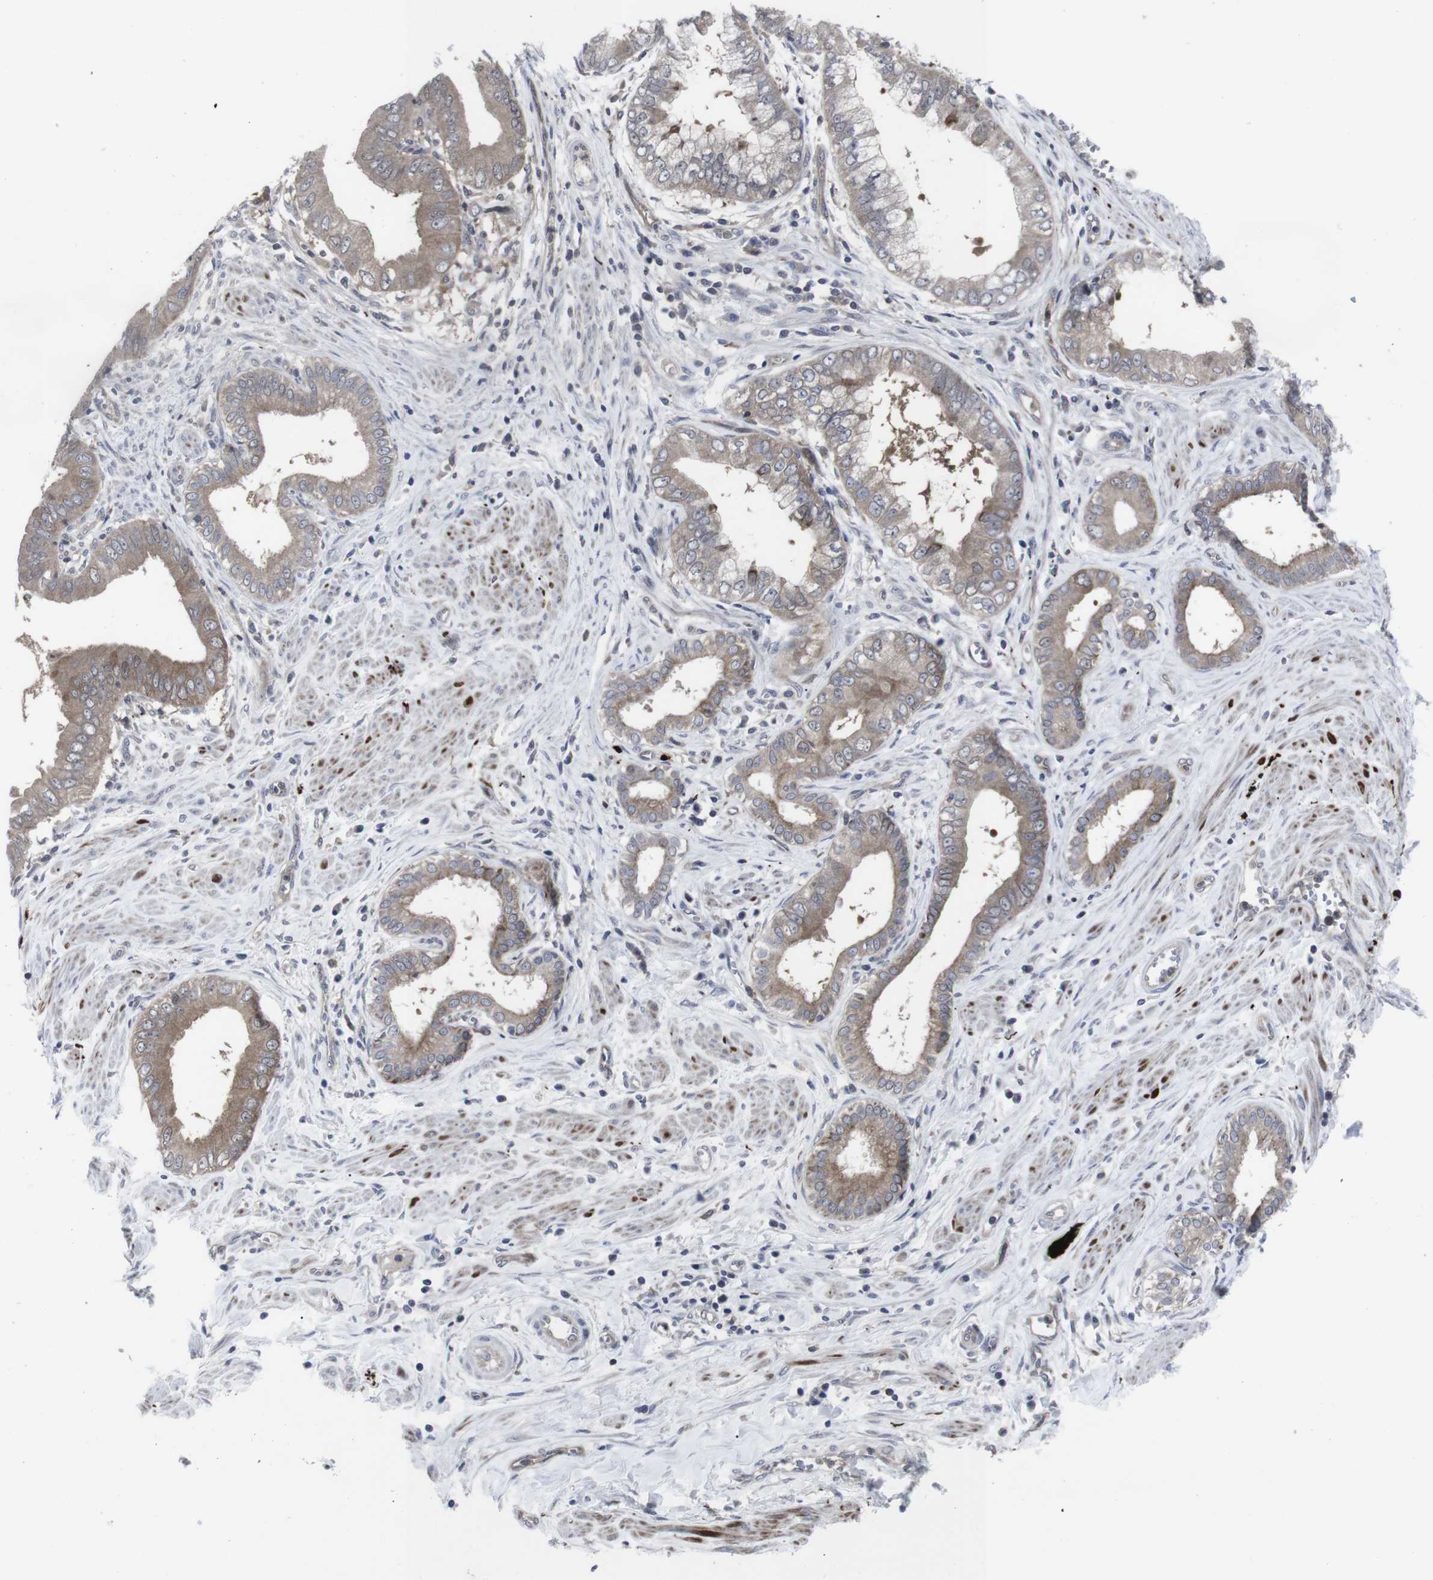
{"staining": {"intensity": "moderate", "quantity": ">75%", "location": "cytoplasmic/membranous"}, "tissue": "pancreatic cancer", "cell_type": "Tumor cells", "image_type": "cancer", "snomed": [{"axis": "morphology", "description": "Normal tissue, NOS"}, {"axis": "topography", "description": "Lymph node"}], "caption": "IHC histopathology image of human pancreatic cancer stained for a protein (brown), which reveals medium levels of moderate cytoplasmic/membranous expression in approximately >75% of tumor cells.", "gene": "HPRT1", "patient": {"sex": "male", "age": 50}}